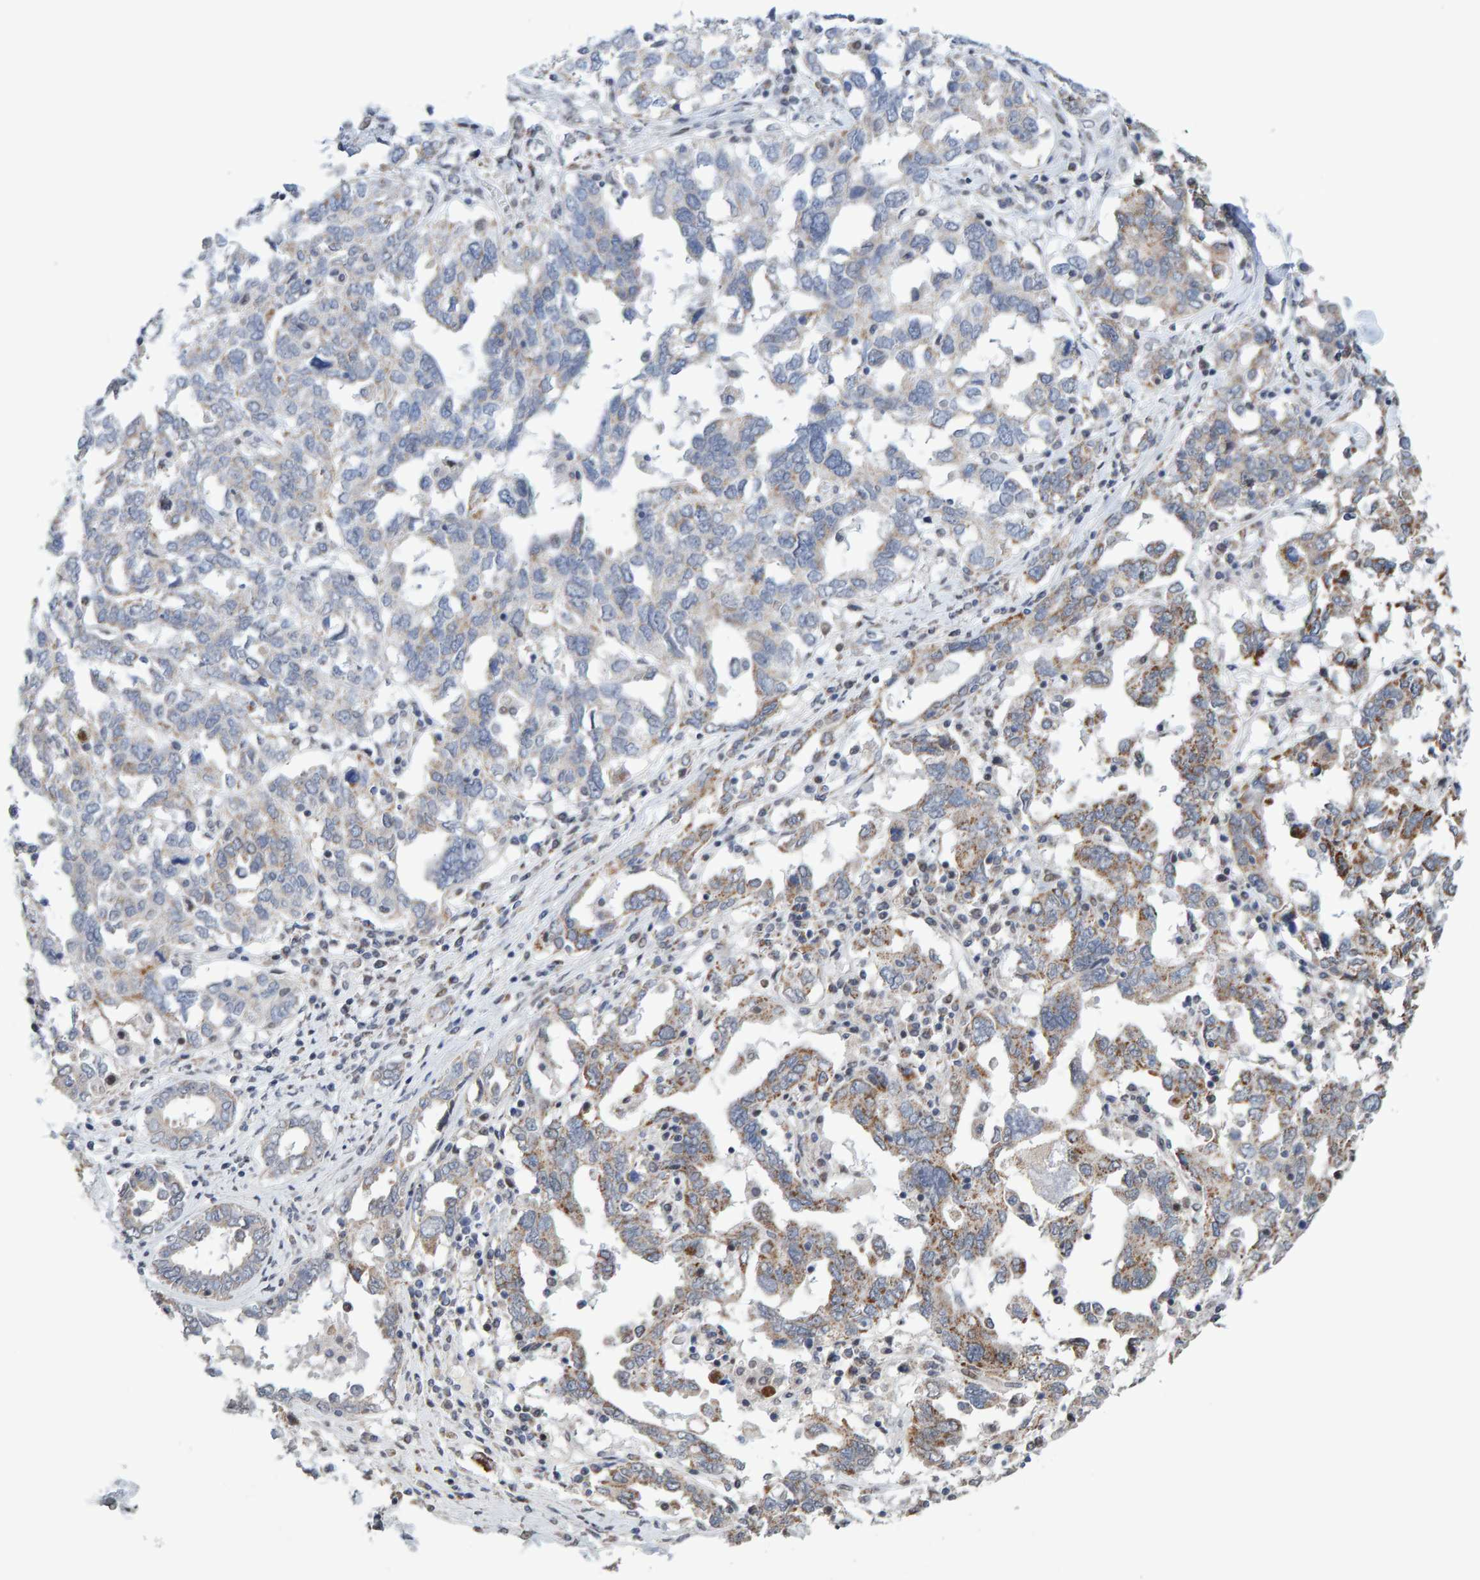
{"staining": {"intensity": "moderate", "quantity": "25%-75%", "location": "cytoplasmic/membranous"}, "tissue": "ovarian cancer", "cell_type": "Tumor cells", "image_type": "cancer", "snomed": [{"axis": "morphology", "description": "Carcinoma, endometroid"}, {"axis": "topography", "description": "Ovary"}], "caption": "An immunohistochemistry image of neoplastic tissue is shown. Protein staining in brown highlights moderate cytoplasmic/membranous positivity in endometroid carcinoma (ovarian) within tumor cells. (Stains: DAB (3,3'-diaminobenzidine) in brown, nuclei in blue, Microscopy: brightfield microscopy at high magnification).", "gene": "USP43", "patient": {"sex": "female", "age": 62}}